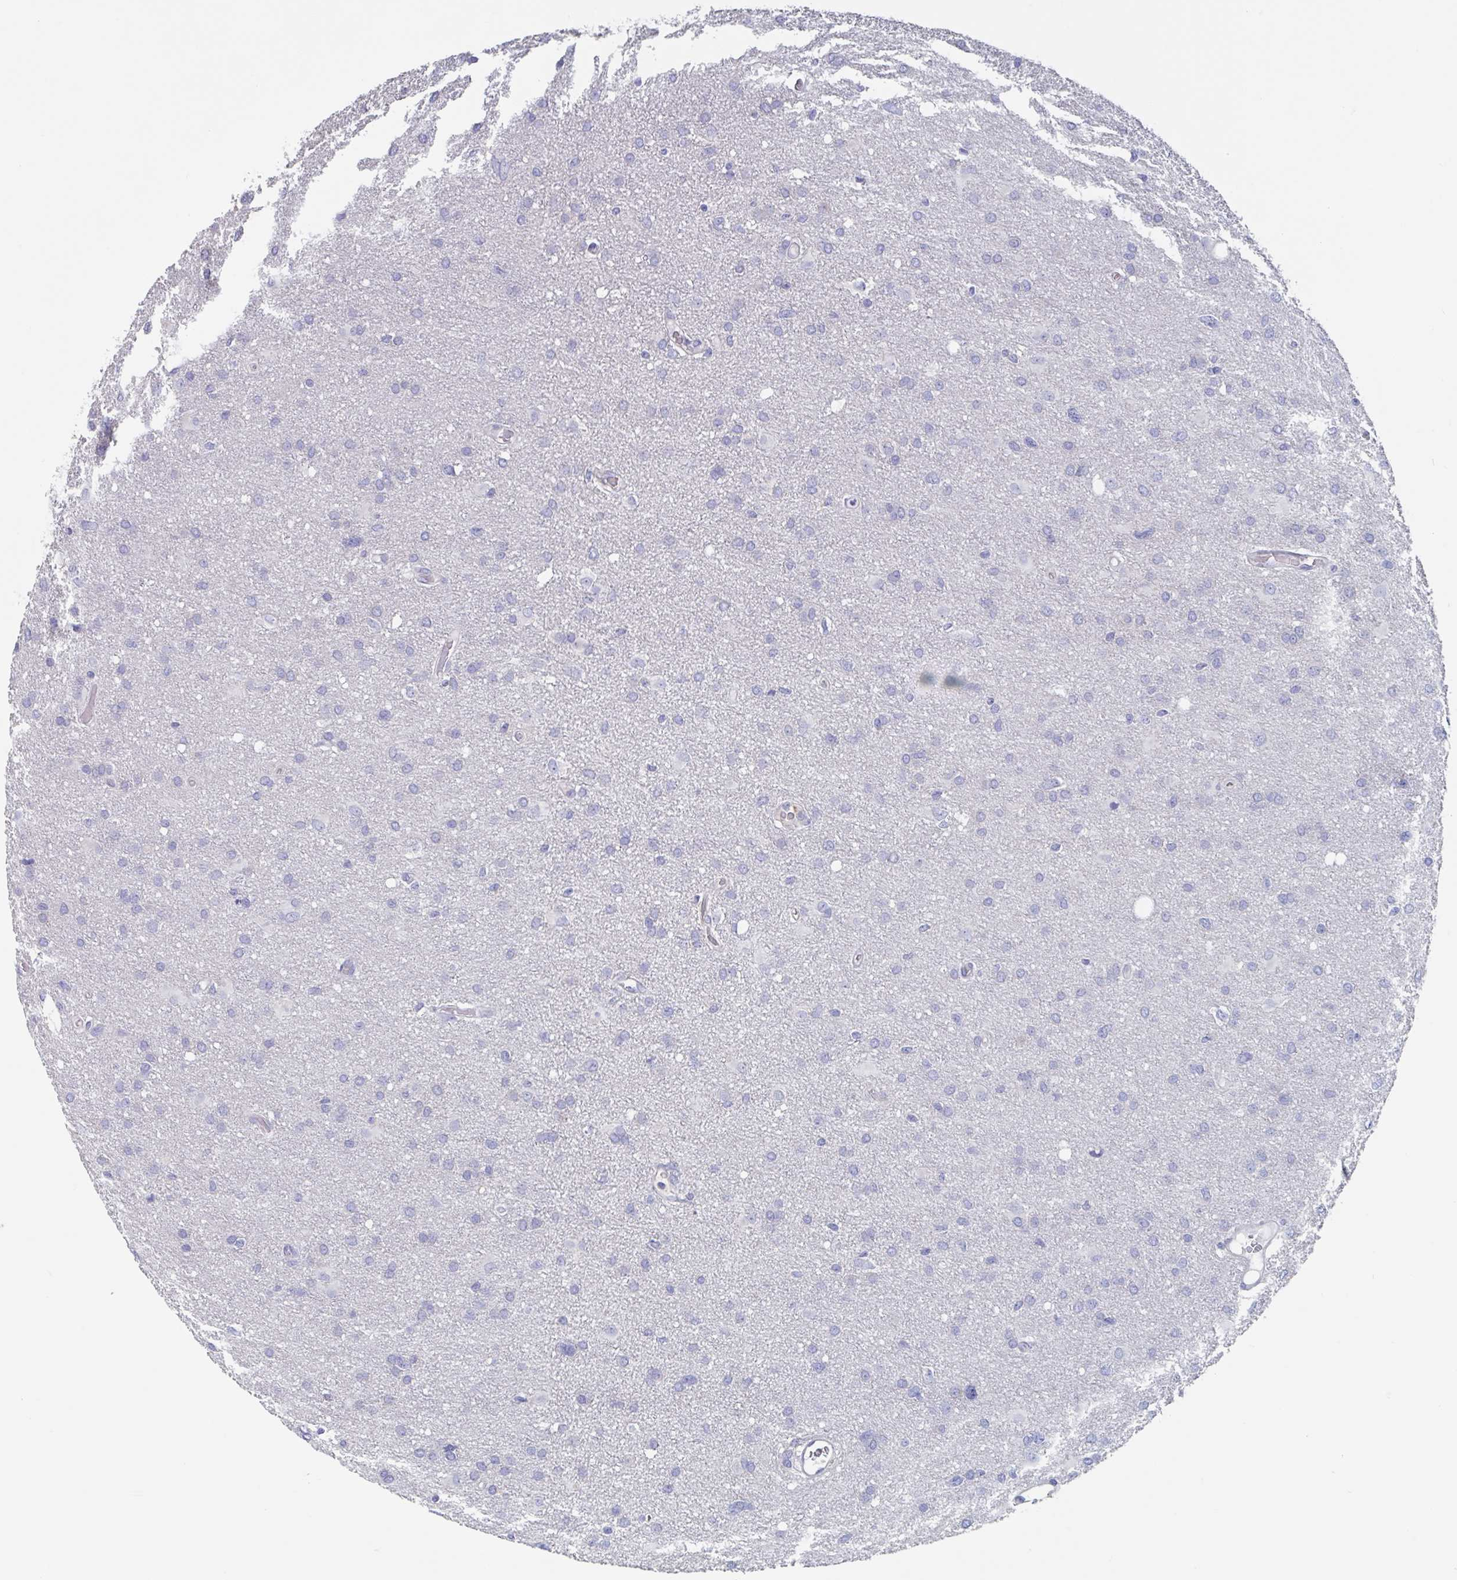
{"staining": {"intensity": "negative", "quantity": "none", "location": "none"}, "tissue": "glioma", "cell_type": "Tumor cells", "image_type": "cancer", "snomed": [{"axis": "morphology", "description": "Glioma, malignant, High grade"}, {"axis": "topography", "description": "Brain"}], "caption": "DAB immunohistochemical staining of human glioma exhibits no significant staining in tumor cells.", "gene": "ABHD16A", "patient": {"sex": "male", "age": 53}}